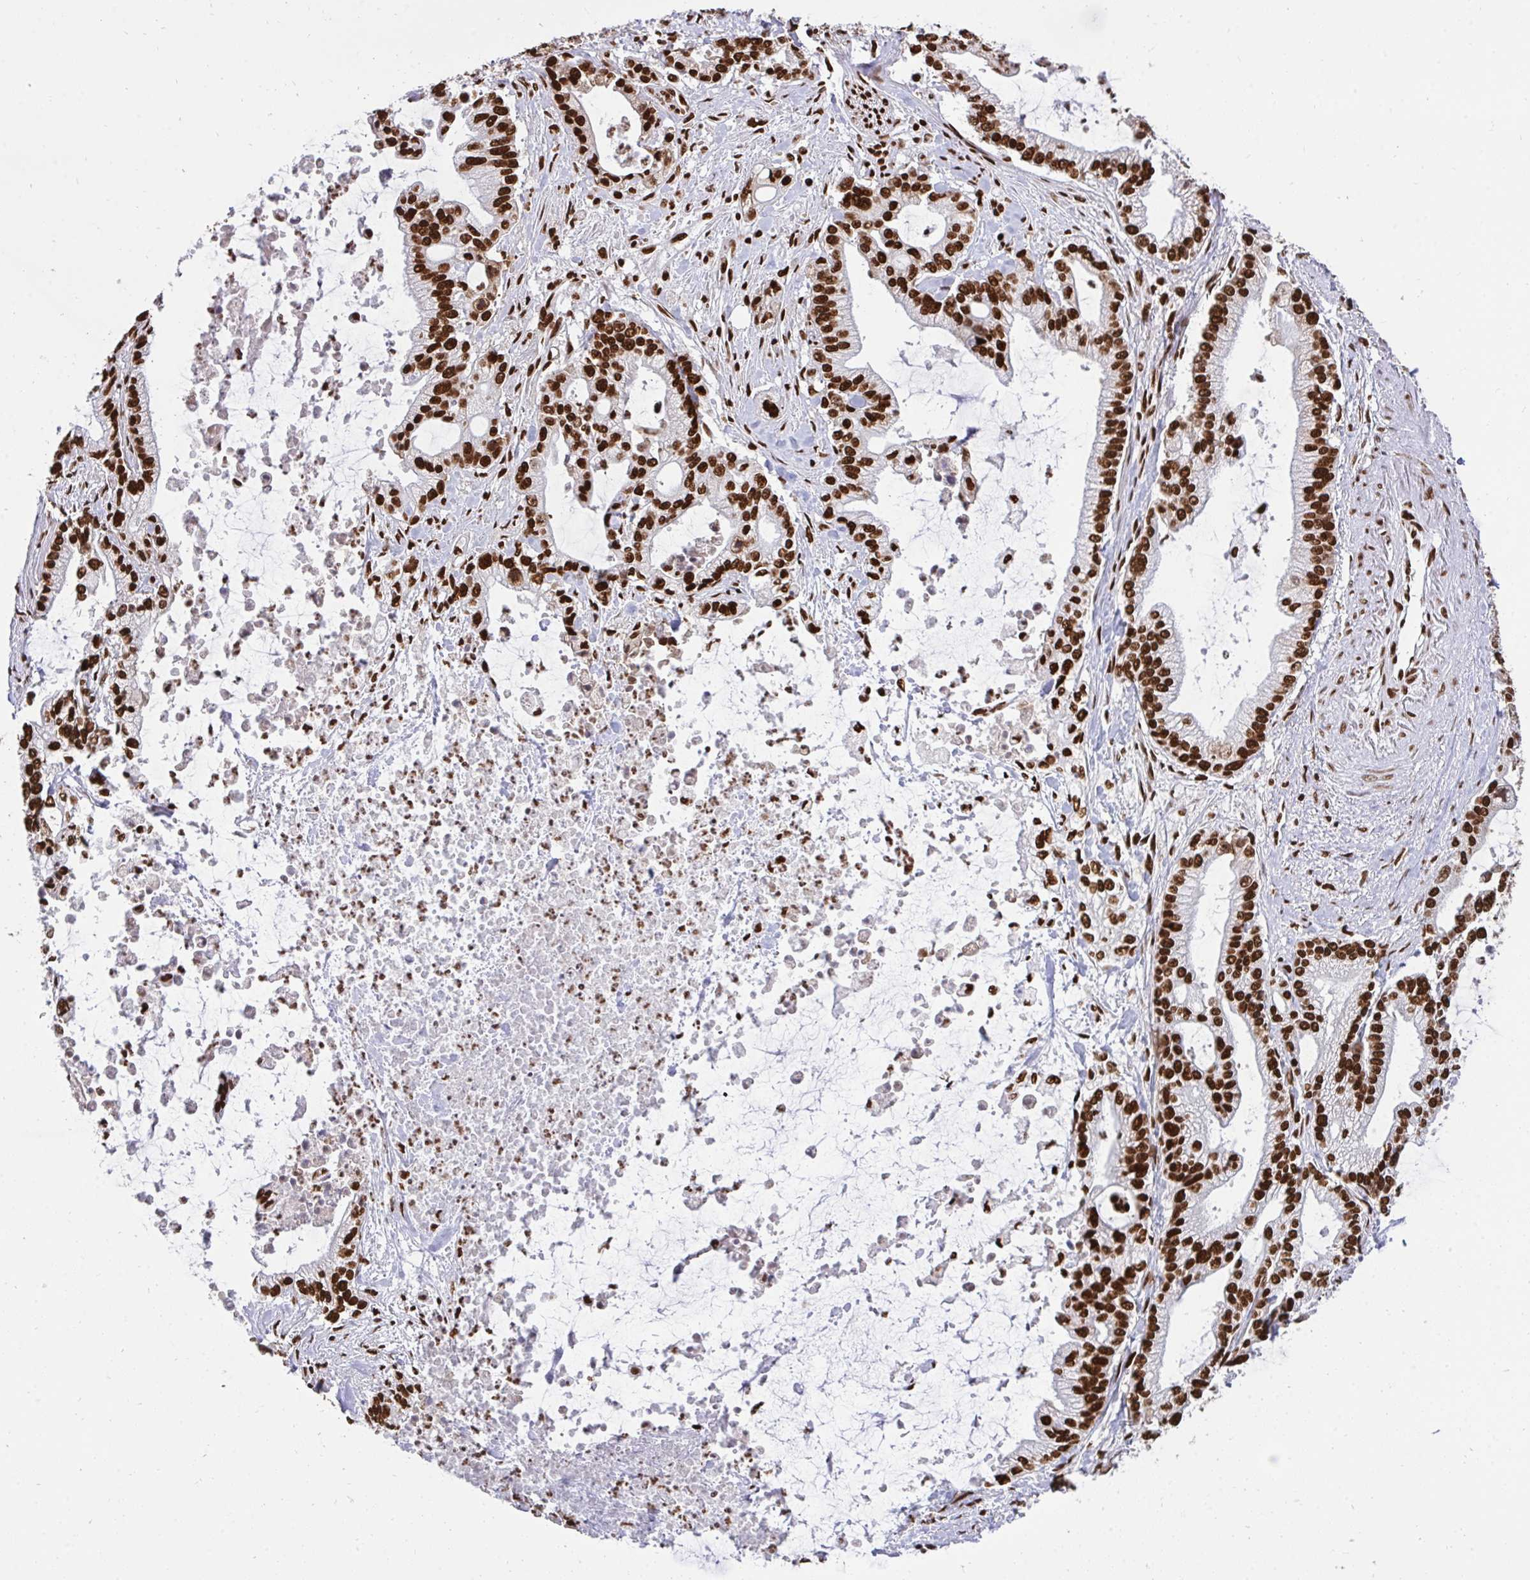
{"staining": {"intensity": "strong", "quantity": ">75%", "location": "nuclear"}, "tissue": "pancreatic cancer", "cell_type": "Tumor cells", "image_type": "cancer", "snomed": [{"axis": "morphology", "description": "Adenocarcinoma, NOS"}, {"axis": "topography", "description": "Pancreas"}], "caption": "The image exhibits a brown stain indicating the presence of a protein in the nuclear of tumor cells in pancreatic adenocarcinoma.", "gene": "HNRNPL", "patient": {"sex": "male", "age": 69}}